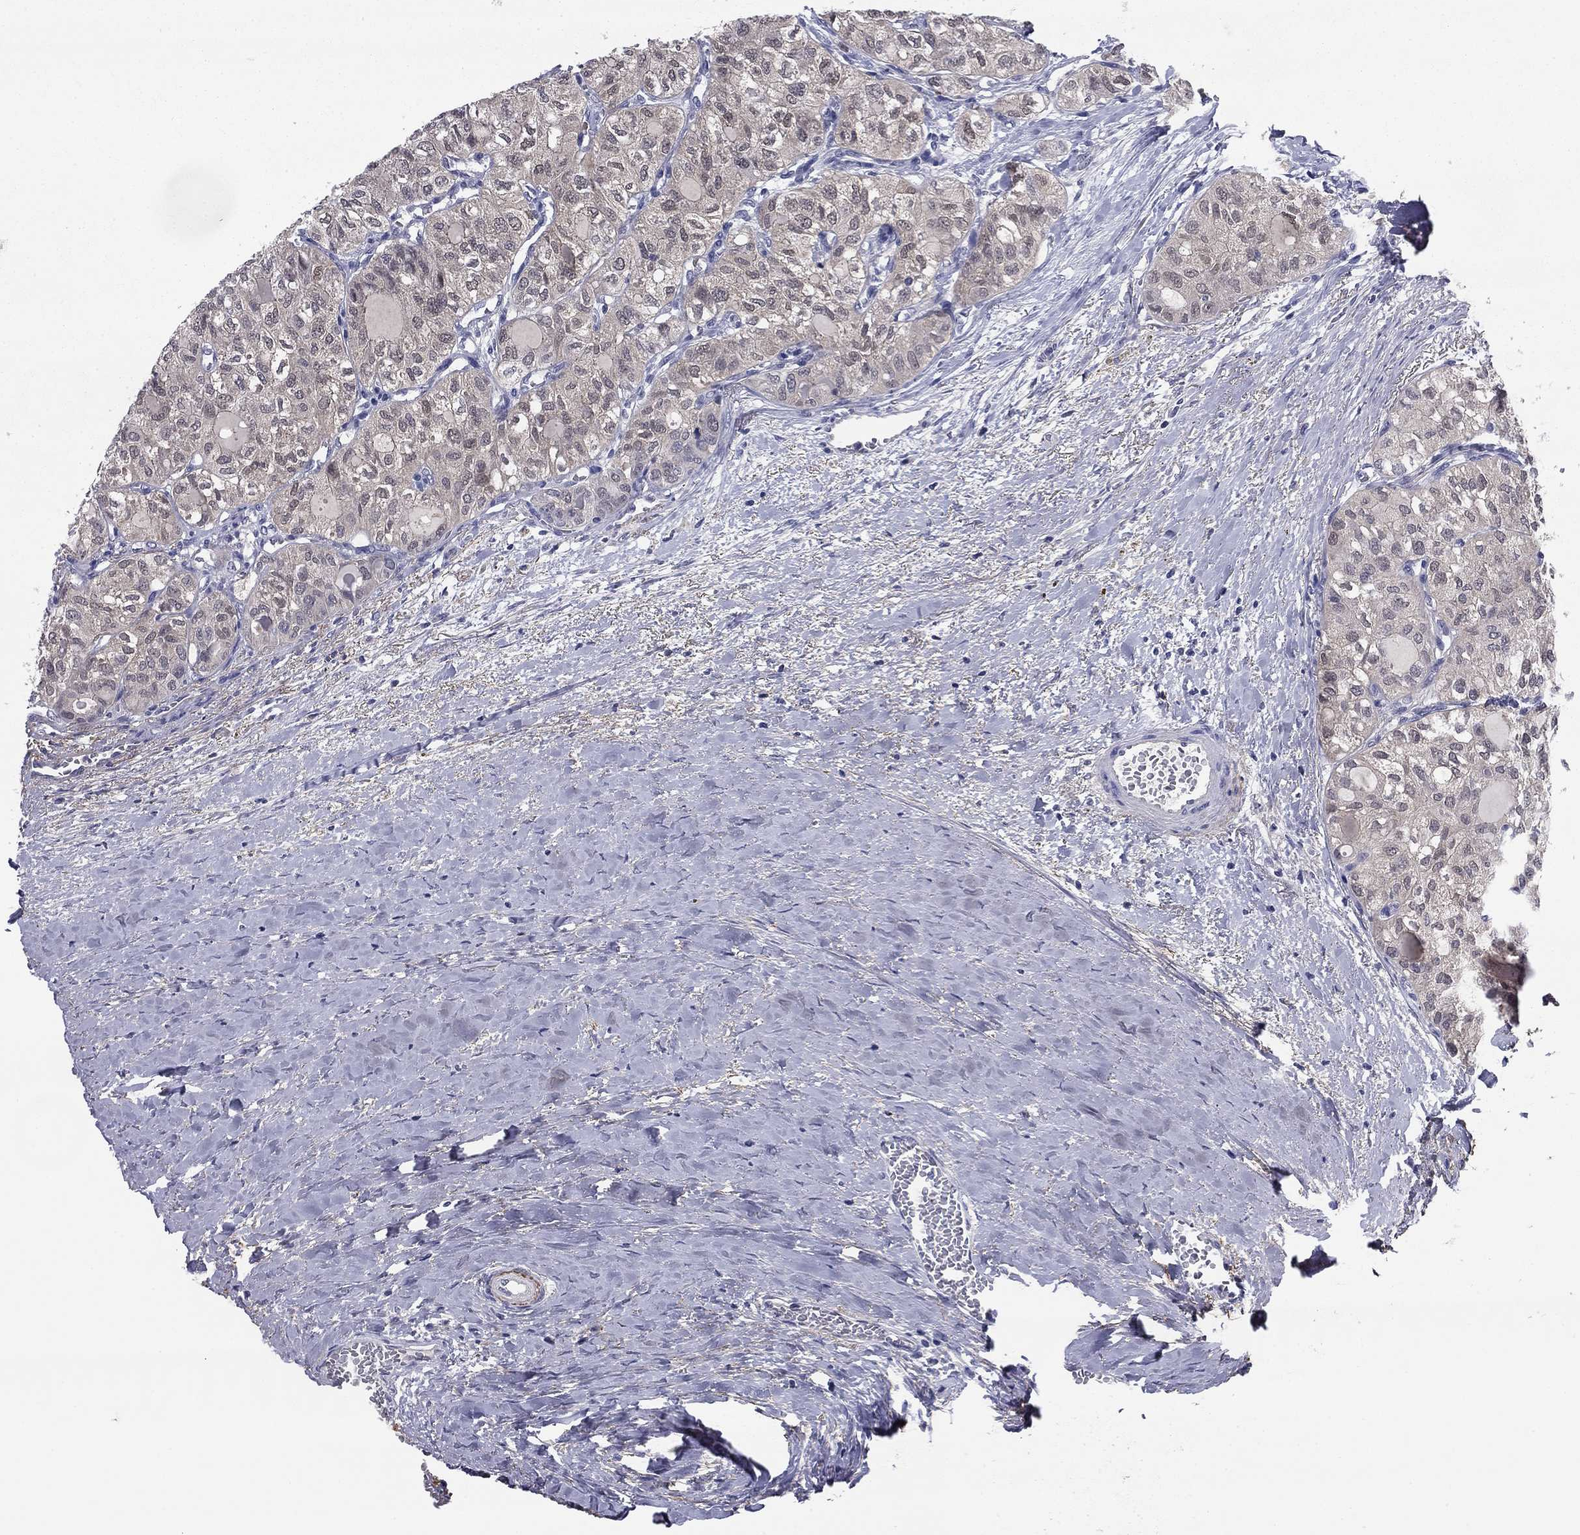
{"staining": {"intensity": "negative", "quantity": "none", "location": "none"}, "tissue": "thyroid cancer", "cell_type": "Tumor cells", "image_type": "cancer", "snomed": [{"axis": "morphology", "description": "Follicular adenoma carcinoma, NOS"}, {"axis": "topography", "description": "Thyroid gland"}], "caption": "A high-resolution image shows IHC staining of thyroid follicular adenoma carcinoma, which exhibits no significant staining in tumor cells.", "gene": "REXO5", "patient": {"sex": "male", "age": 75}}